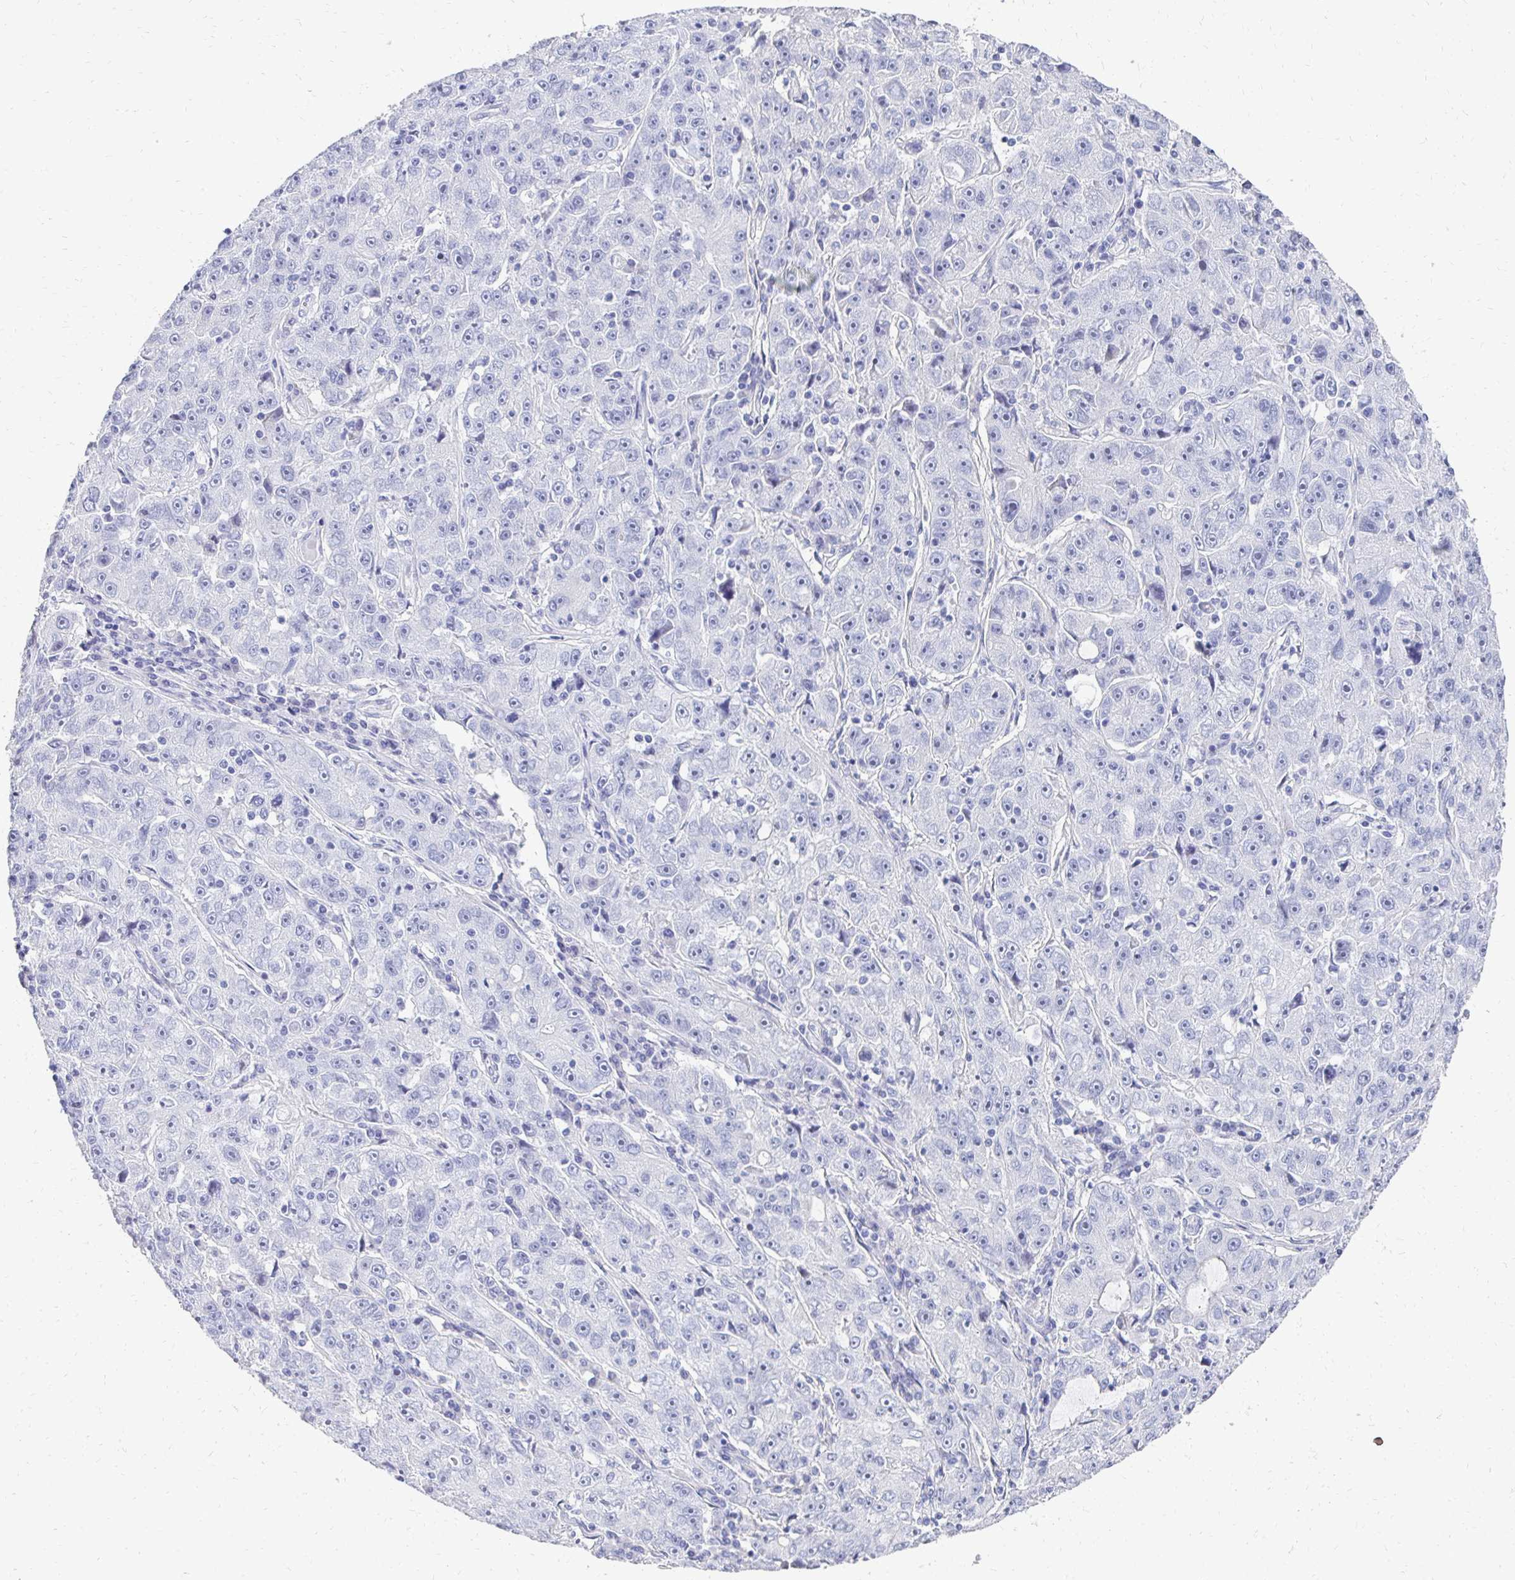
{"staining": {"intensity": "negative", "quantity": "none", "location": "none"}, "tissue": "lung cancer", "cell_type": "Tumor cells", "image_type": "cancer", "snomed": [{"axis": "morphology", "description": "Normal morphology"}, {"axis": "morphology", "description": "Adenocarcinoma, NOS"}, {"axis": "topography", "description": "Lymph node"}, {"axis": "topography", "description": "Lung"}], "caption": "Lung cancer stained for a protein using IHC shows no staining tumor cells.", "gene": "SYCP3", "patient": {"sex": "female", "age": 57}}